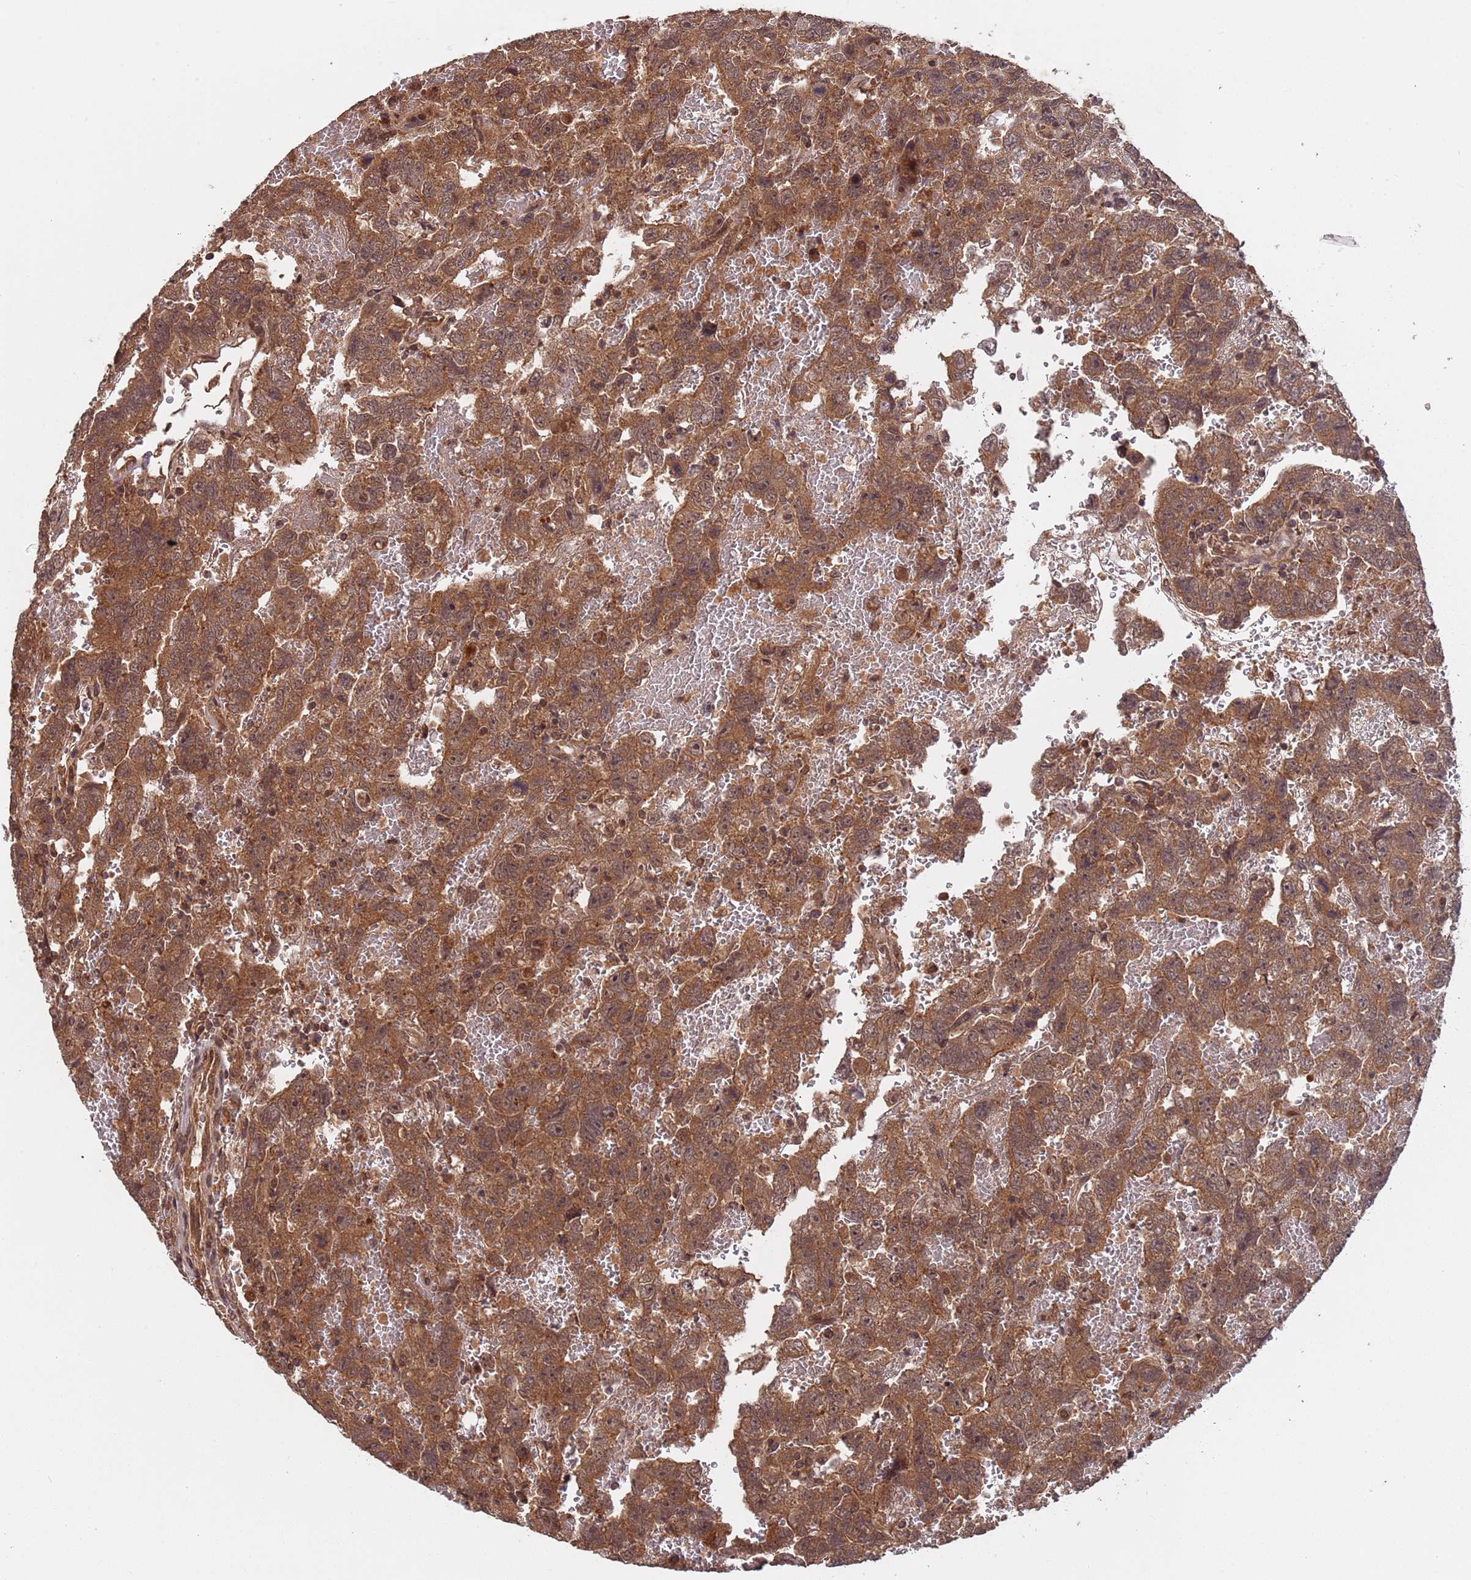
{"staining": {"intensity": "moderate", "quantity": ">75%", "location": "cytoplasmic/membranous,nuclear"}, "tissue": "testis cancer", "cell_type": "Tumor cells", "image_type": "cancer", "snomed": [{"axis": "morphology", "description": "Carcinoma, Embryonal, NOS"}, {"axis": "topography", "description": "Testis"}], "caption": "Testis cancer (embryonal carcinoma) tissue demonstrates moderate cytoplasmic/membranous and nuclear expression in about >75% of tumor cells", "gene": "ERI1", "patient": {"sex": "male", "age": 45}}